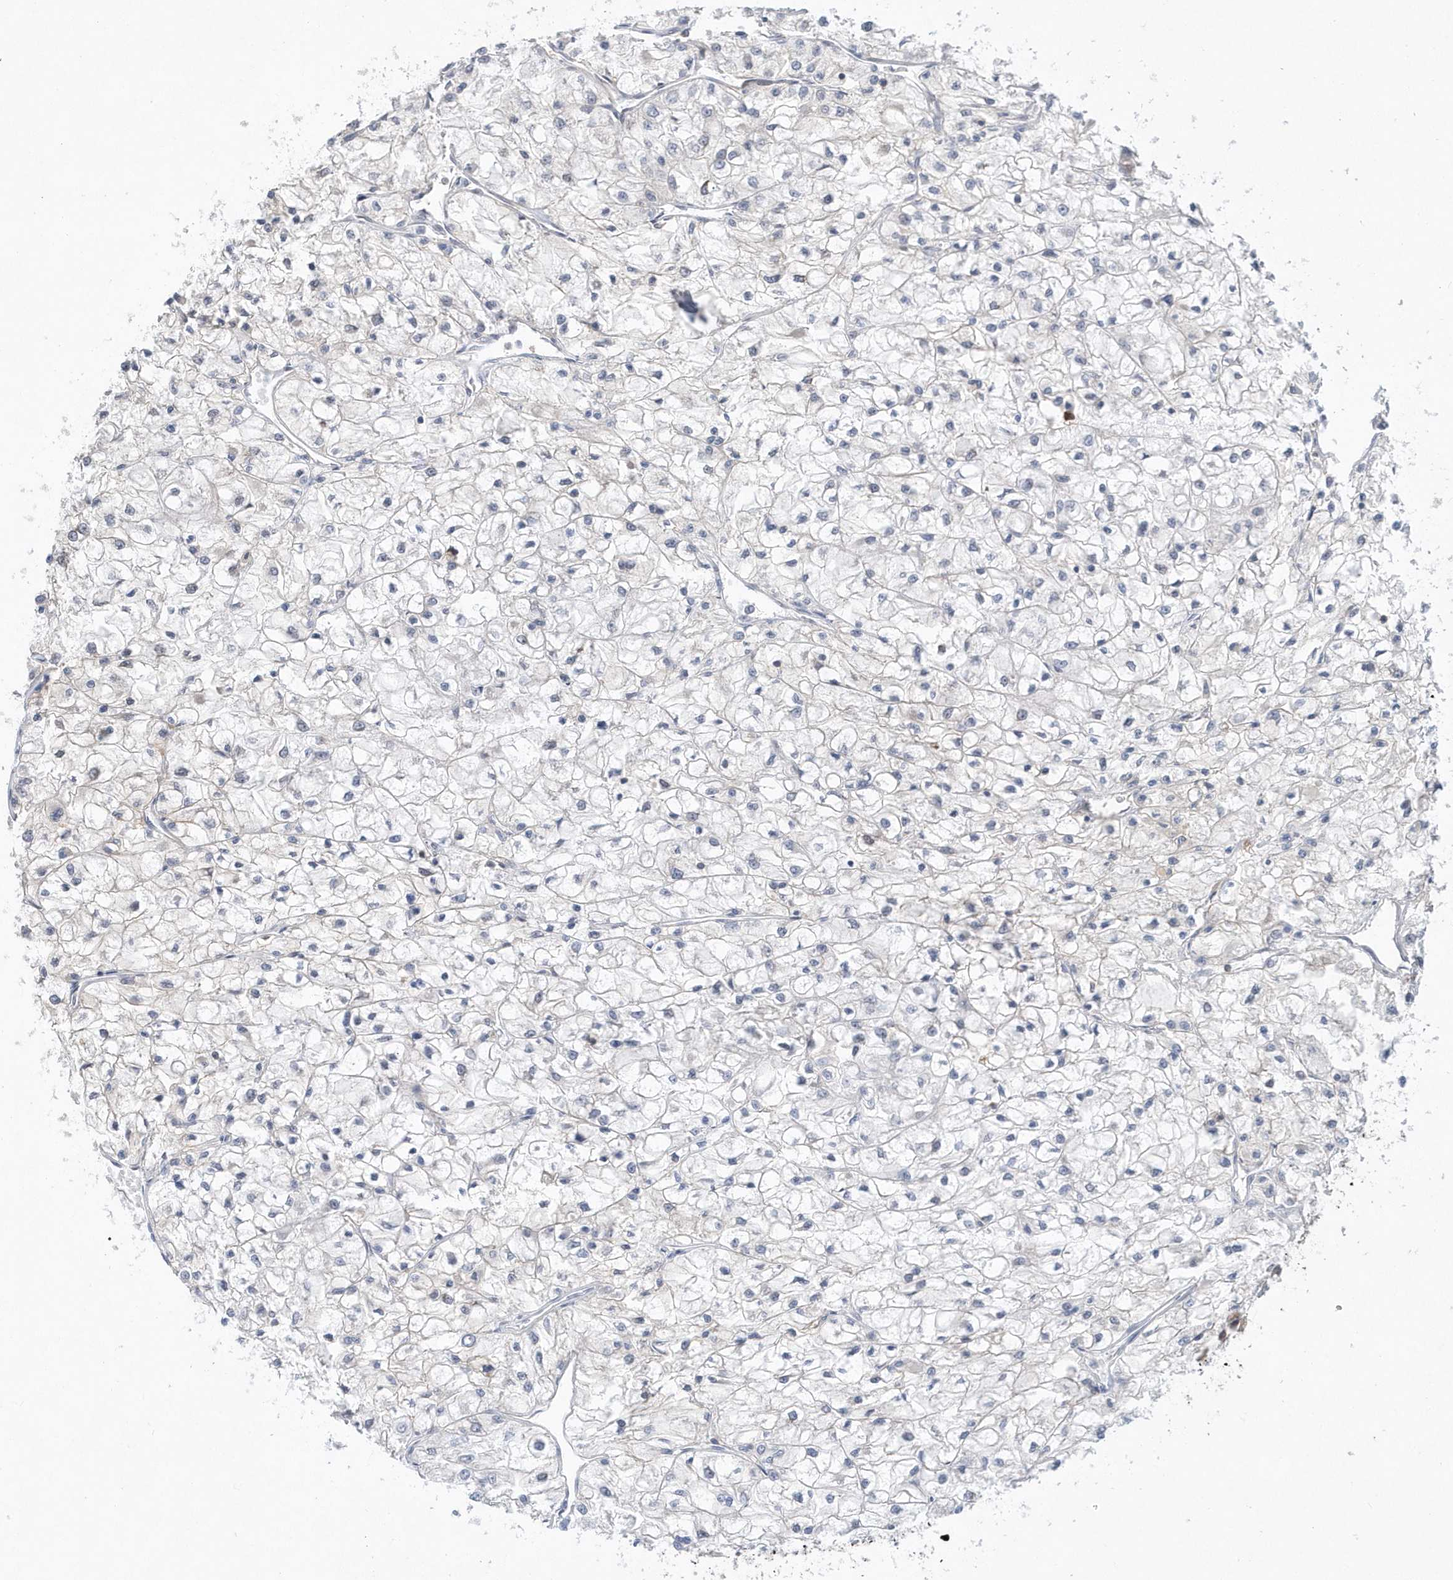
{"staining": {"intensity": "negative", "quantity": "none", "location": "none"}, "tissue": "renal cancer", "cell_type": "Tumor cells", "image_type": "cancer", "snomed": [{"axis": "morphology", "description": "Adenocarcinoma, NOS"}, {"axis": "topography", "description": "Kidney"}], "caption": "High power microscopy photomicrograph of an immunohistochemistry (IHC) micrograph of renal adenocarcinoma, revealing no significant positivity in tumor cells.", "gene": "CRIP3", "patient": {"sex": "male", "age": 80}}